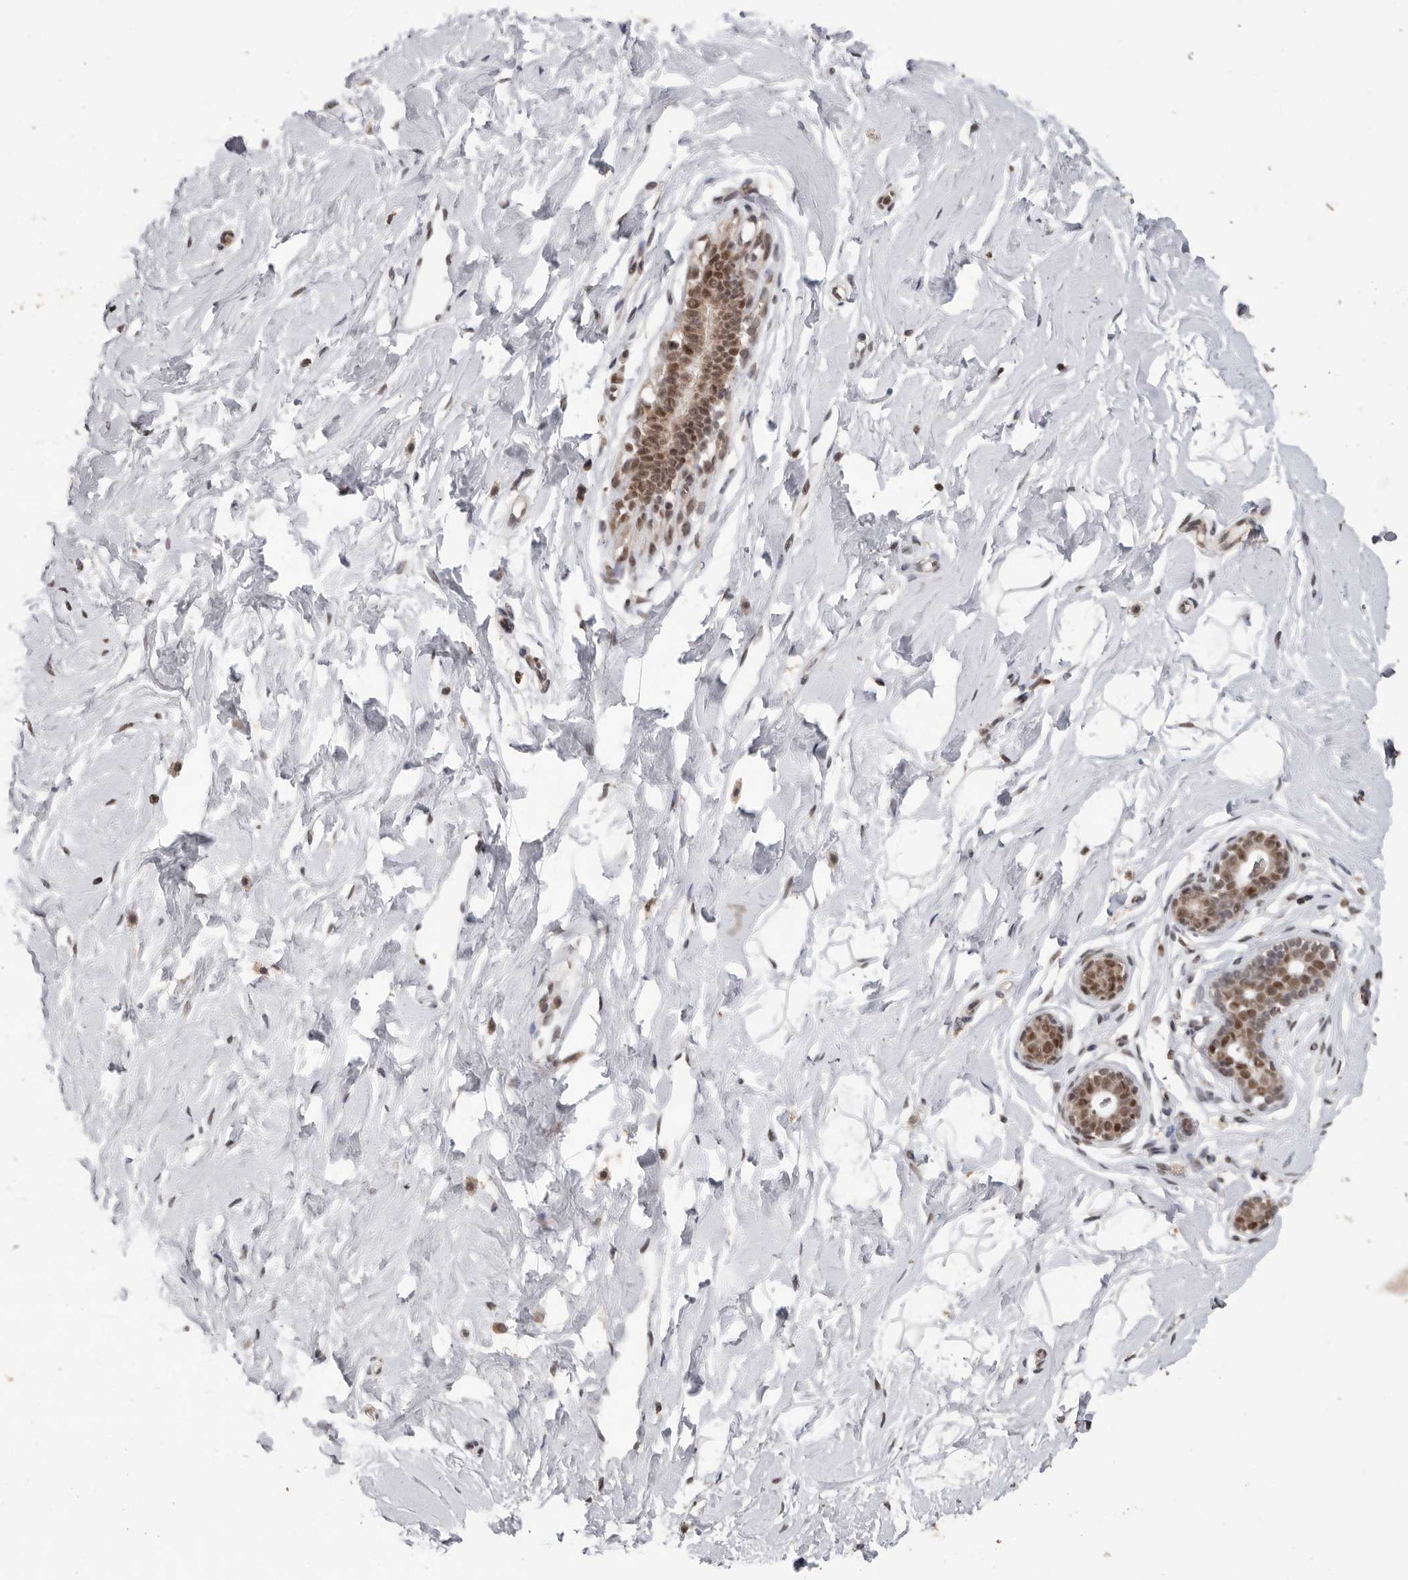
{"staining": {"intensity": "moderate", "quantity": ">75%", "location": "nuclear"}, "tissue": "breast", "cell_type": "Adipocytes", "image_type": "normal", "snomed": [{"axis": "morphology", "description": "Normal tissue, NOS"}, {"axis": "morphology", "description": "Adenoma, NOS"}, {"axis": "topography", "description": "Breast"}], "caption": "Immunohistochemical staining of normal human breast demonstrates medium levels of moderate nuclear expression in about >75% of adipocytes.", "gene": "PPP1R10", "patient": {"sex": "female", "age": 23}}